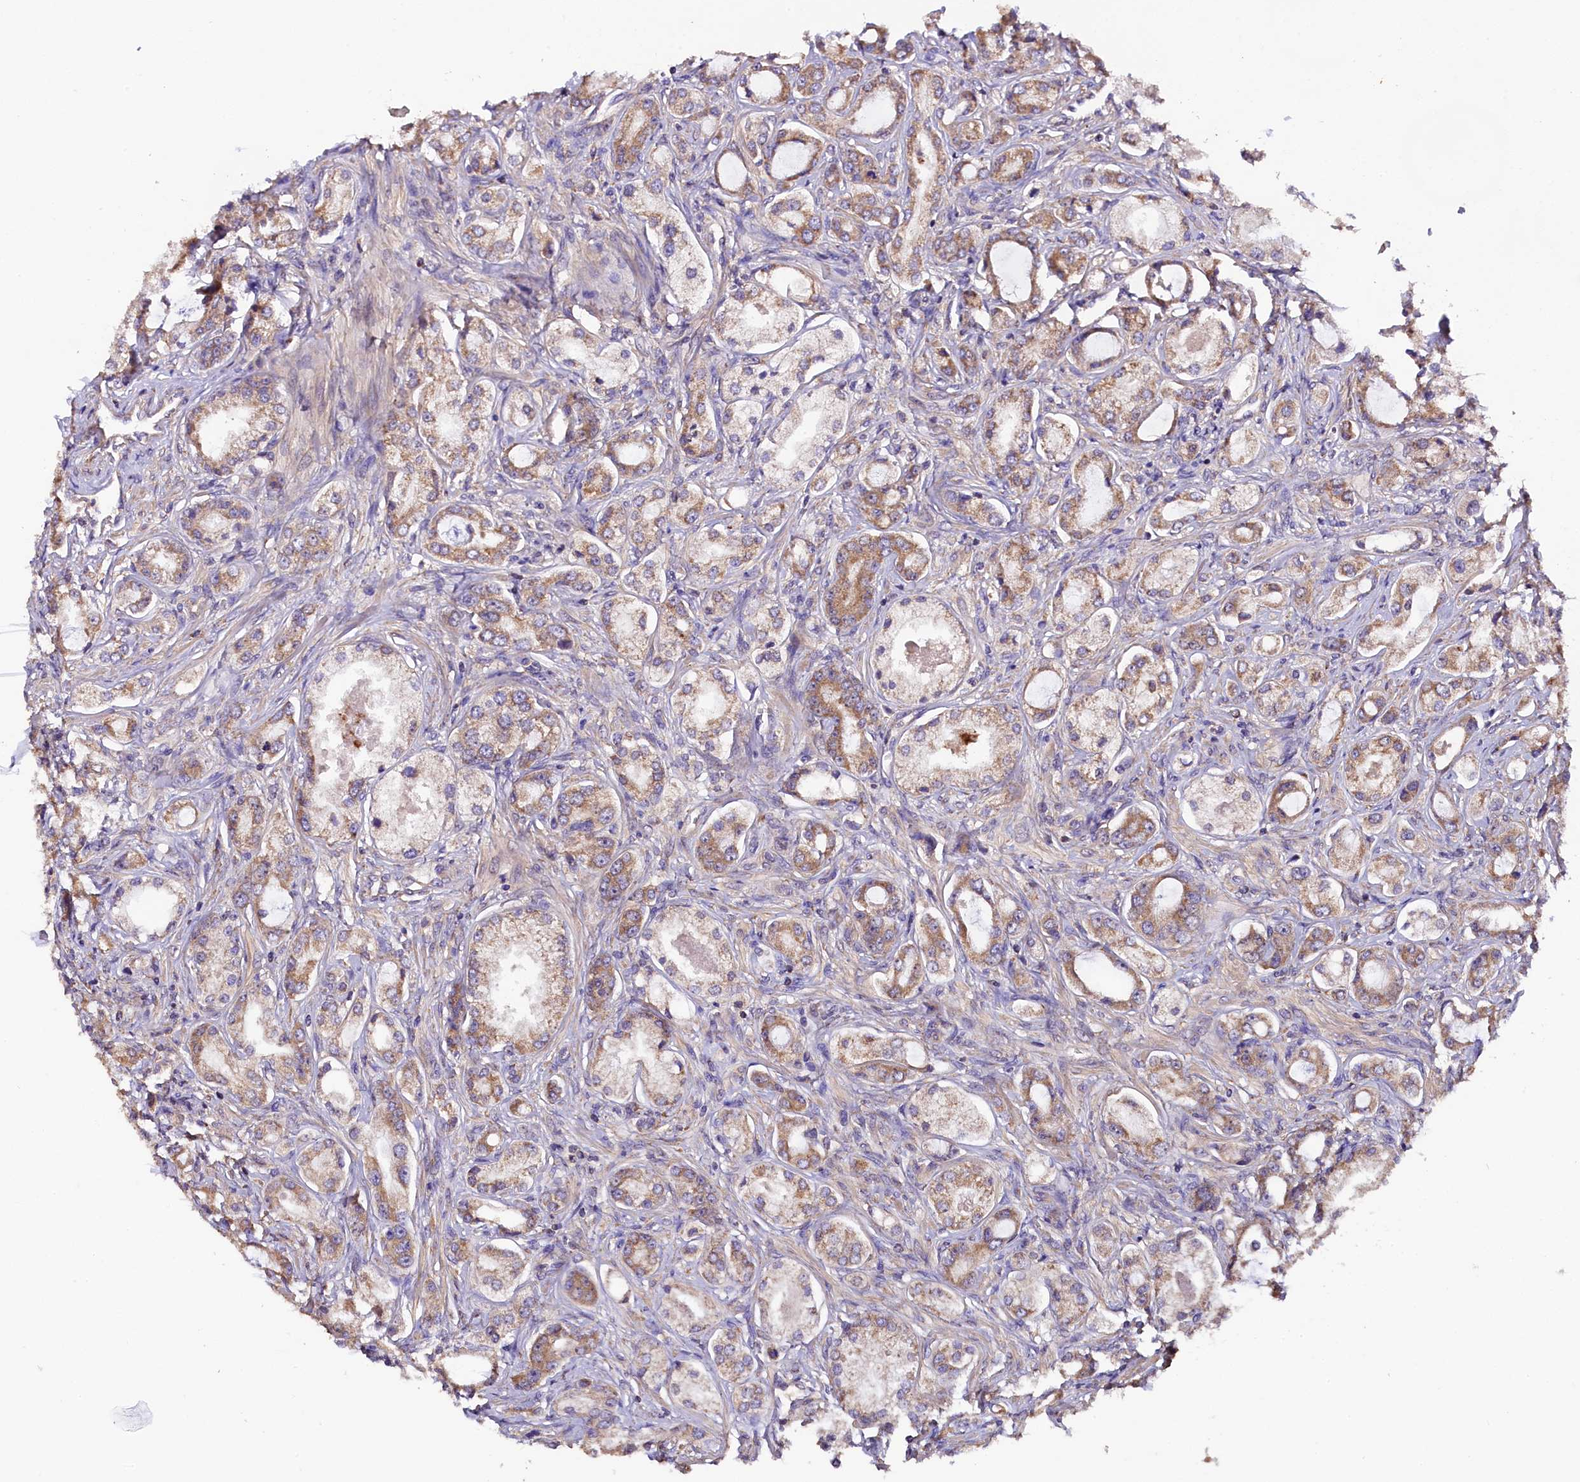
{"staining": {"intensity": "moderate", "quantity": ">75%", "location": "cytoplasmic/membranous"}, "tissue": "prostate cancer", "cell_type": "Tumor cells", "image_type": "cancer", "snomed": [{"axis": "morphology", "description": "Adenocarcinoma, Low grade"}, {"axis": "topography", "description": "Prostate"}], "caption": "Human adenocarcinoma (low-grade) (prostate) stained with a brown dye exhibits moderate cytoplasmic/membranous positive positivity in about >75% of tumor cells.", "gene": "ENKD1", "patient": {"sex": "male", "age": 68}}